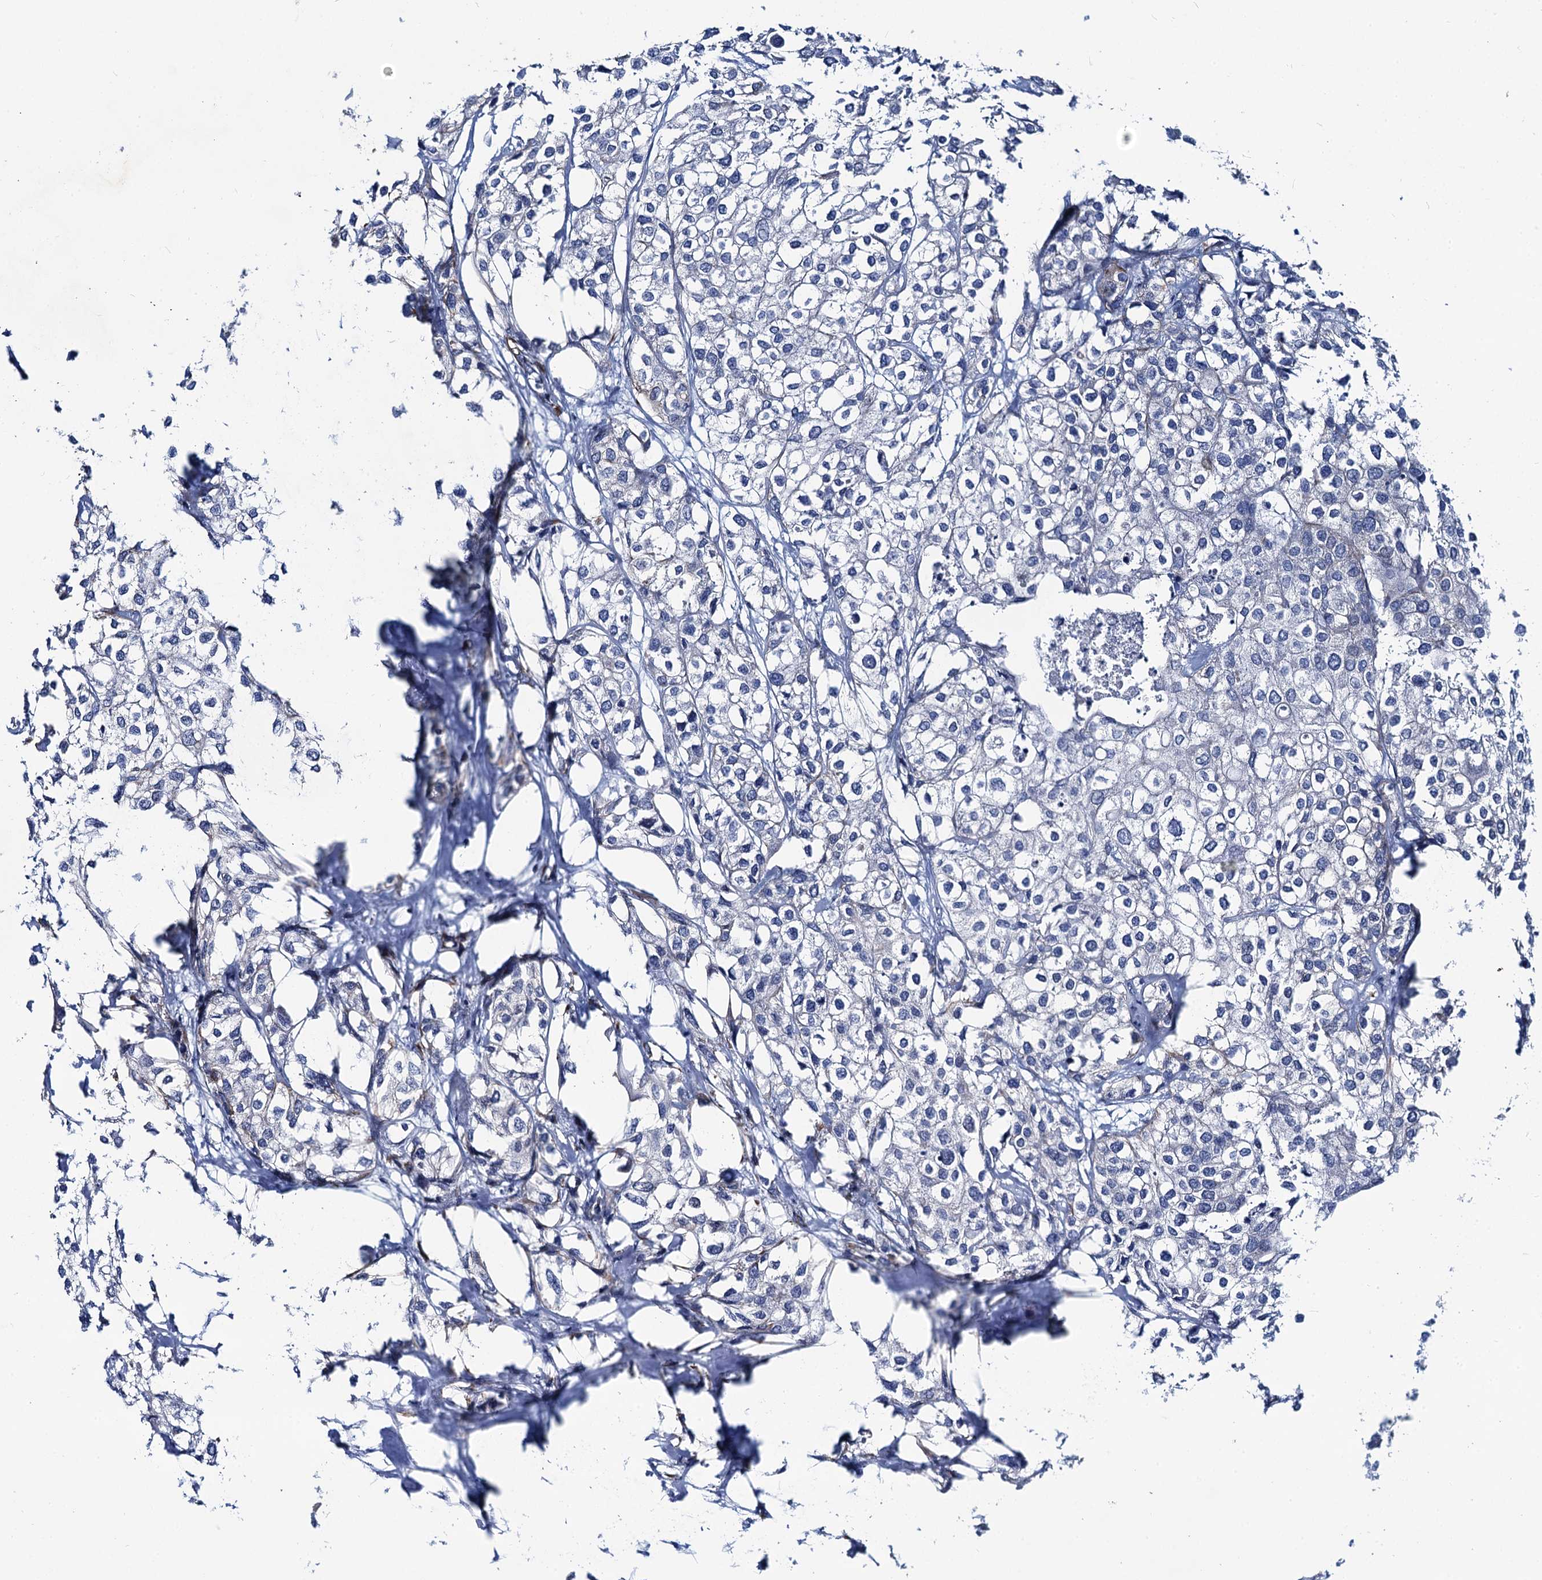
{"staining": {"intensity": "negative", "quantity": "none", "location": "none"}, "tissue": "urothelial cancer", "cell_type": "Tumor cells", "image_type": "cancer", "snomed": [{"axis": "morphology", "description": "Urothelial carcinoma, High grade"}, {"axis": "topography", "description": "Urinary bladder"}], "caption": "A high-resolution image shows immunohistochemistry staining of urothelial carcinoma (high-grade), which demonstrates no significant positivity in tumor cells.", "gene": "TOX3", "patient": {"sex": "male", "age": 64}}